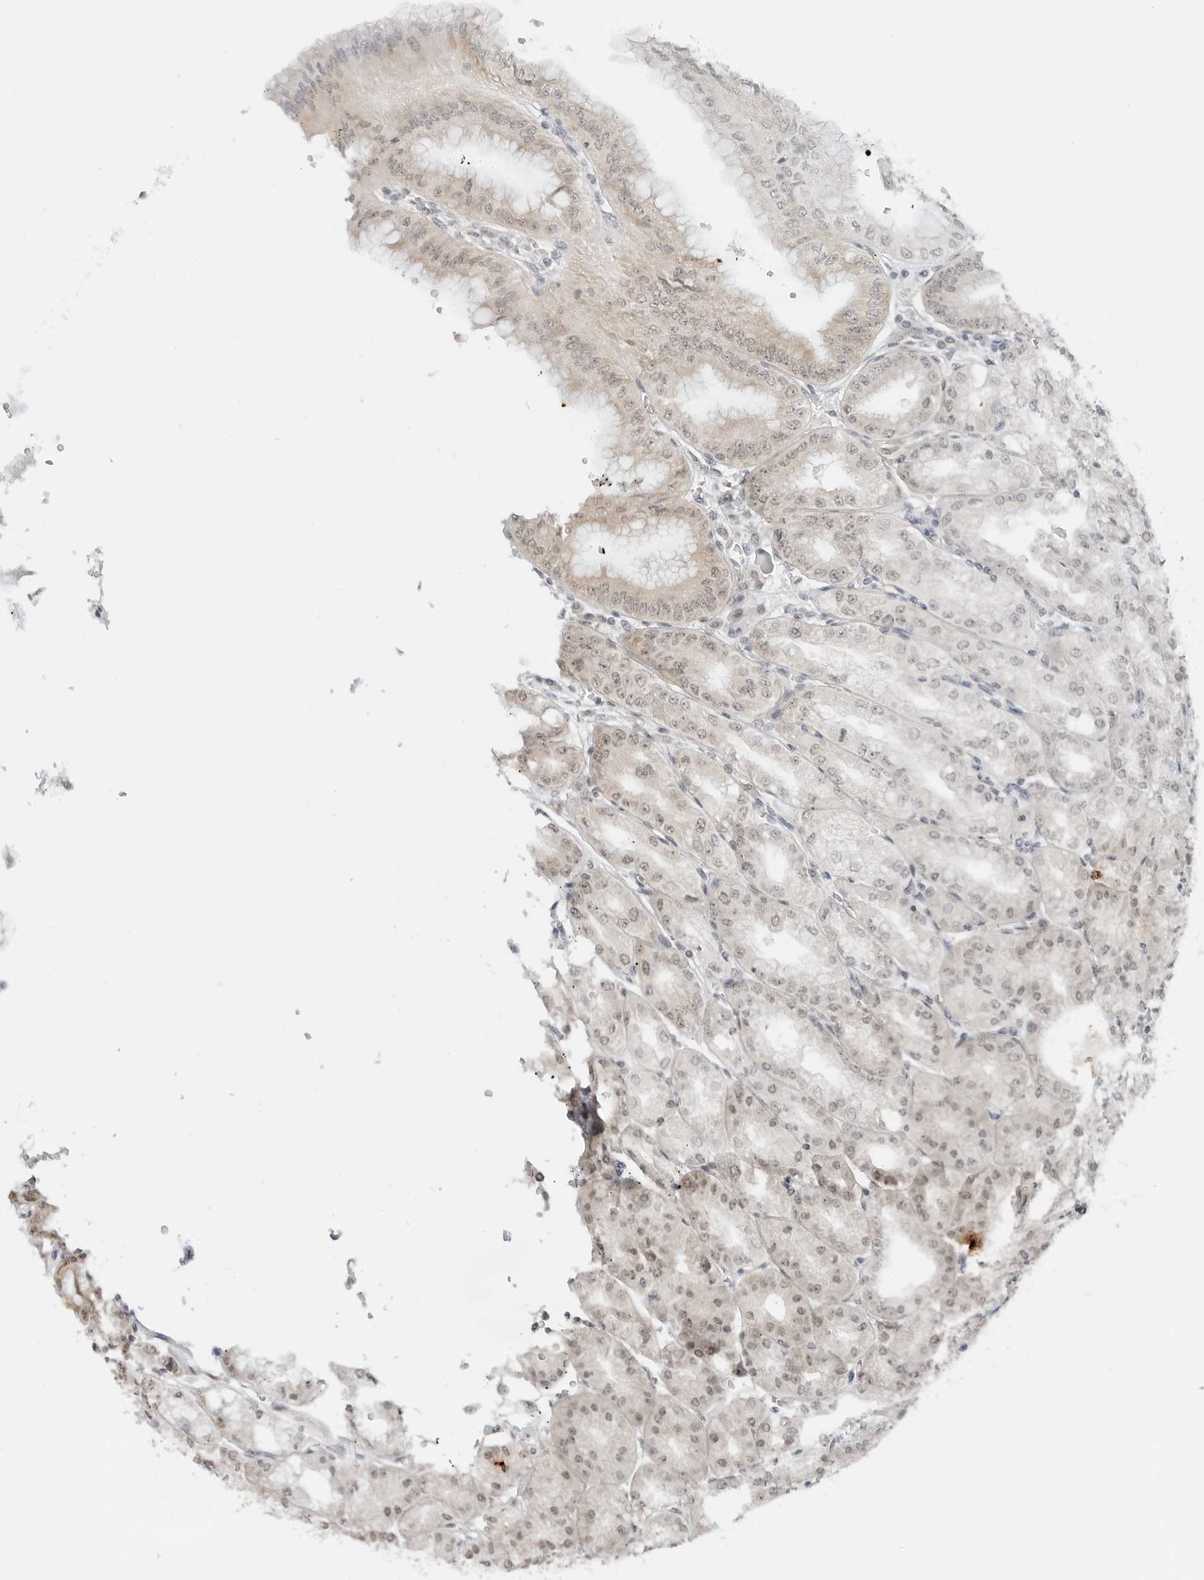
{"staining": {"intensity": "moderate", "quantity": "25%-75%", "location": "cytoplasmic/membranous,nuclear"}, "tissue": "stomach", "cell_type": "Glandular cells", "image_type": "normal", "snomed": [{"axis": "morphology", "description": "Normal tissue, NOS"}, {"axis": "topography", "description": "Stomach, lower"}], "caption": "Stomach was stained to show a protein in brown. There is medium levels of moderate cytoplasmic/membranous,nuclear positivity in approximately 25%-75% of glandular cells. Nuclei are stained in blue.", "gene": "METAP1", "patient": {"sex": "male", "age": 71}}